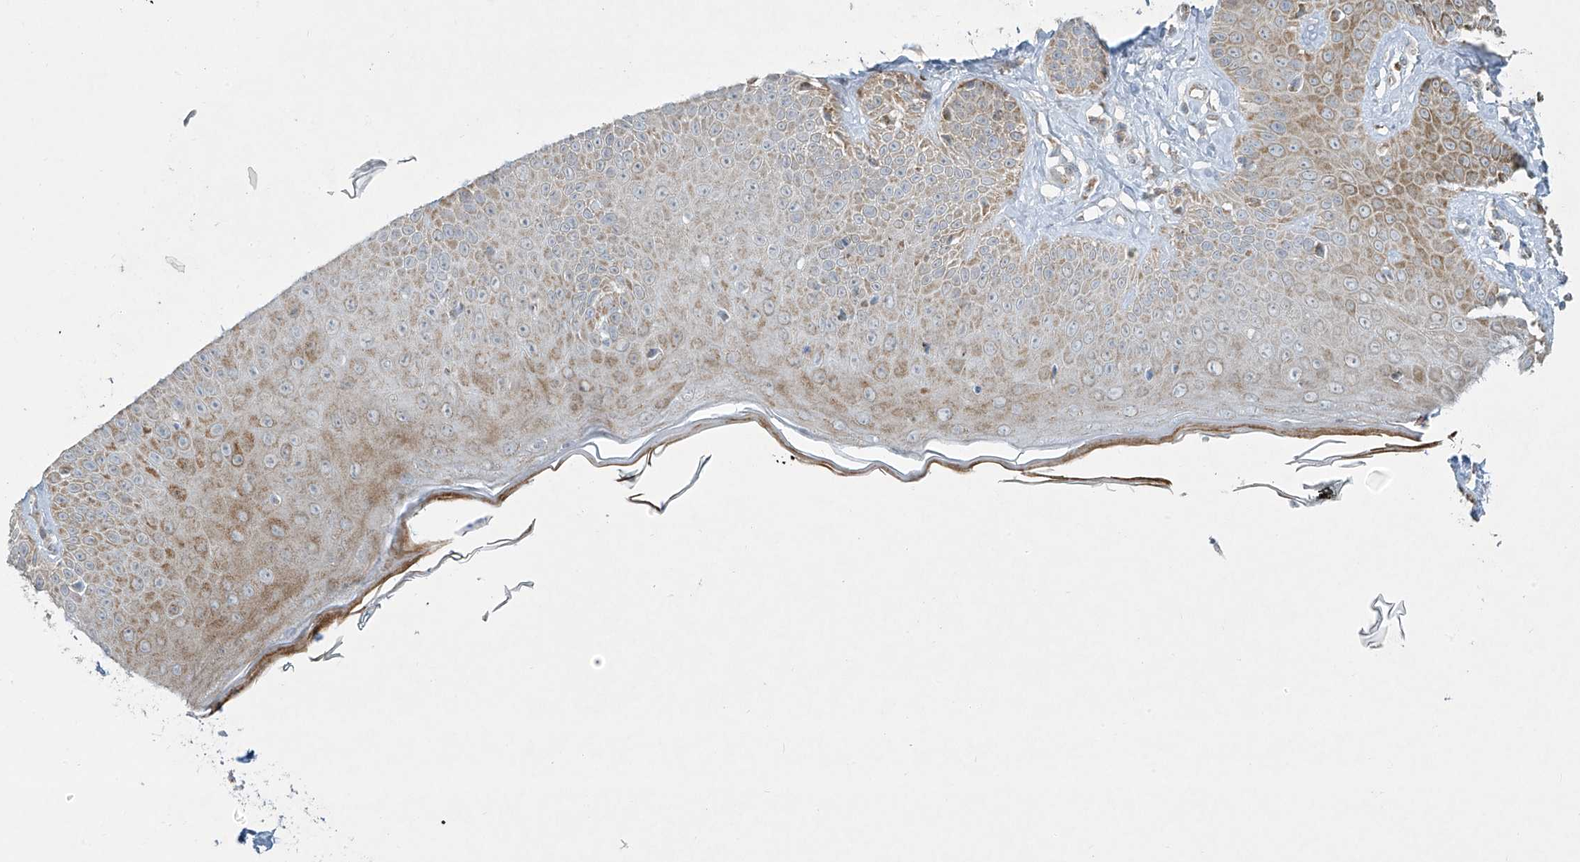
{"staining": {"intensity": "weak", "quantity": ">75%", "location": "cytoplasmic/membranous"}, "tissue": "skin", "cell_type": "Fibroblasts", "image_type": "normal", "snomed": [{"axis": "morphology", "description": "Normal tissue, NOS"}, {"axis": "topography", "description": "Skin"}], "caption": "Fibroblasts show low levels of weak cytoplasmic/membranous expression in about >75% of cells in benign human skin.", "gene": "SMDT1", "patient": {"sex": "male", "age": 52}}